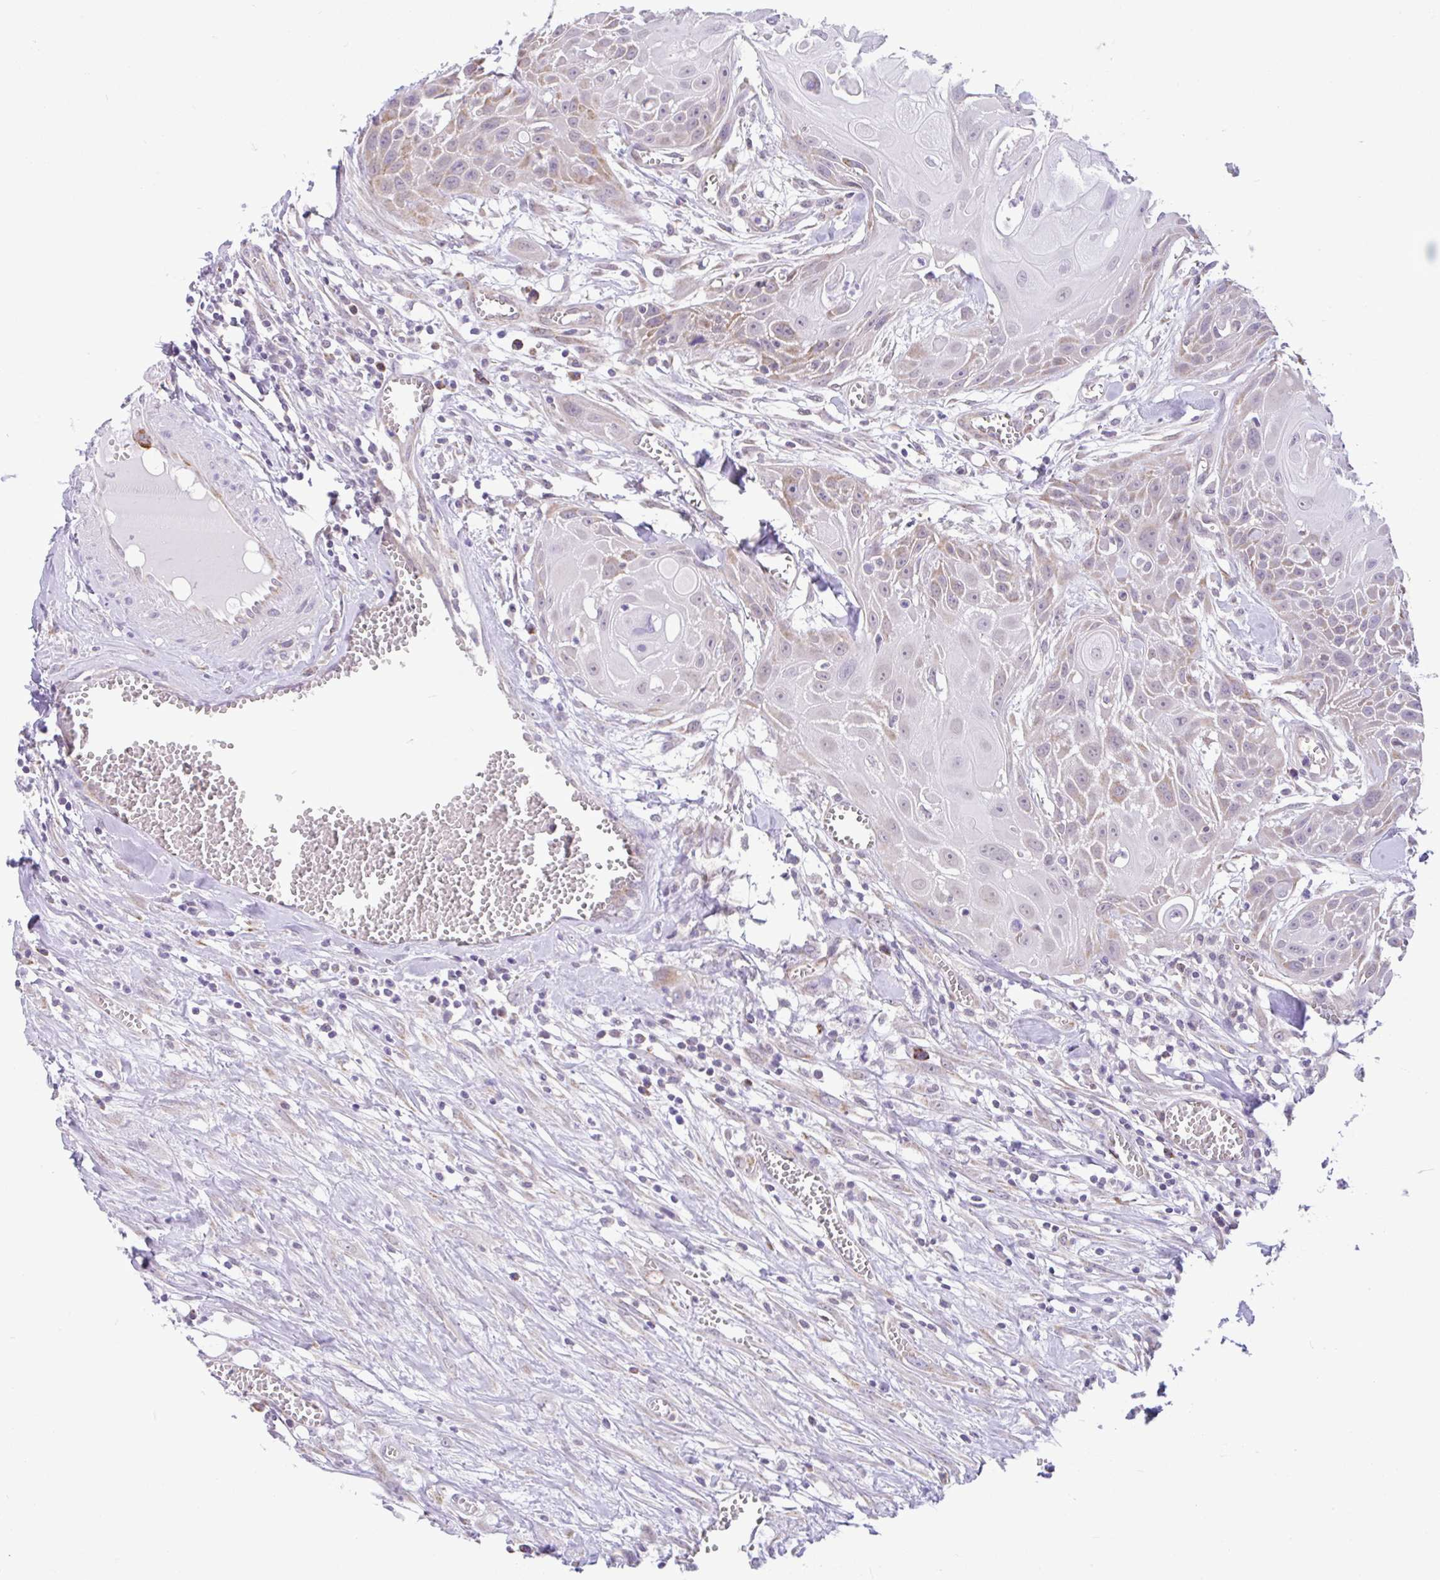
{"staining": {"intensity": "weak", "quantity": "<25%", "location": "cytoplasmic/membranous"}, "tissue": "head and neck cancer", "cell_type": "Tumor cells", "image_type": "cancer", "snomed": [{"axis": "morphology", "description": "Squamous cell carcinoma, NOS"}, {"axis": "topography", "description": "Lymph node"}, {"axis": "topography", "description": "Salivary gland"}, {"axis": "topography", "description": "Head-Neck"}], "caption": "Immunohistochemistry photomicrograph of head and neck cancer (squamous cell carcinoma) stained for a protein (brown), which demonstrates no staining in tumor cells.", "gene": "PYCR2", "patient": {"sex": "female", "age": 74}}